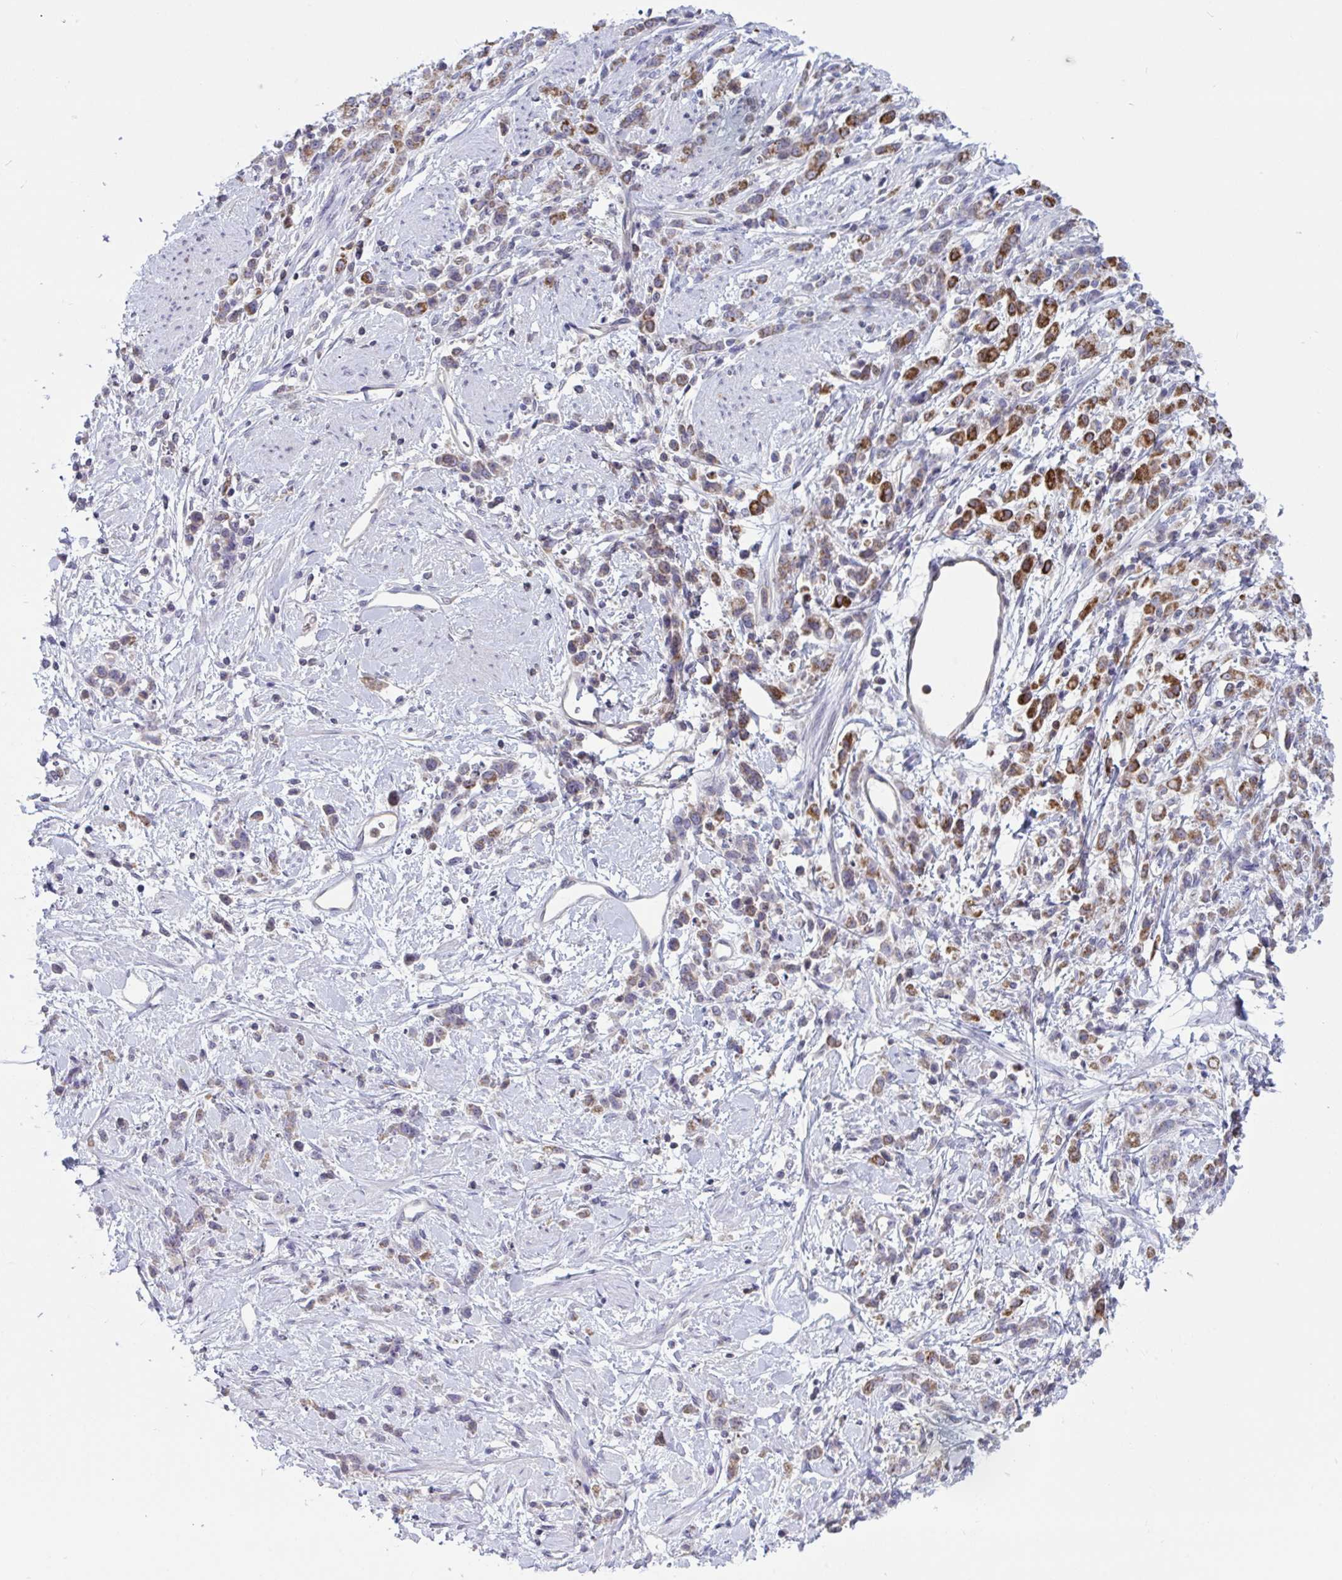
{"staining": {"intensity": "strong", "quantity": "25%-75%", "location": "cytoplasmic/membranous"}, "tissue": "stomach cancer", "cell_type": "Tumor cells", "image_type": "cancer", "snomed": [{"axis": "morphology", "description": "Adenocarcinoma, NOS"}, {"axis": "topography", "description": "Stomach"}], "caption": "Adenocarcinoma (stomach) stained for a protein reveals strong cytoplasmic/membranous positivity in tumor cells. (brown staining indicates protein expression, while blue staining denotes nuclei).", "gene": "TANK", "patient": {"sex": "female", "age": 60}}